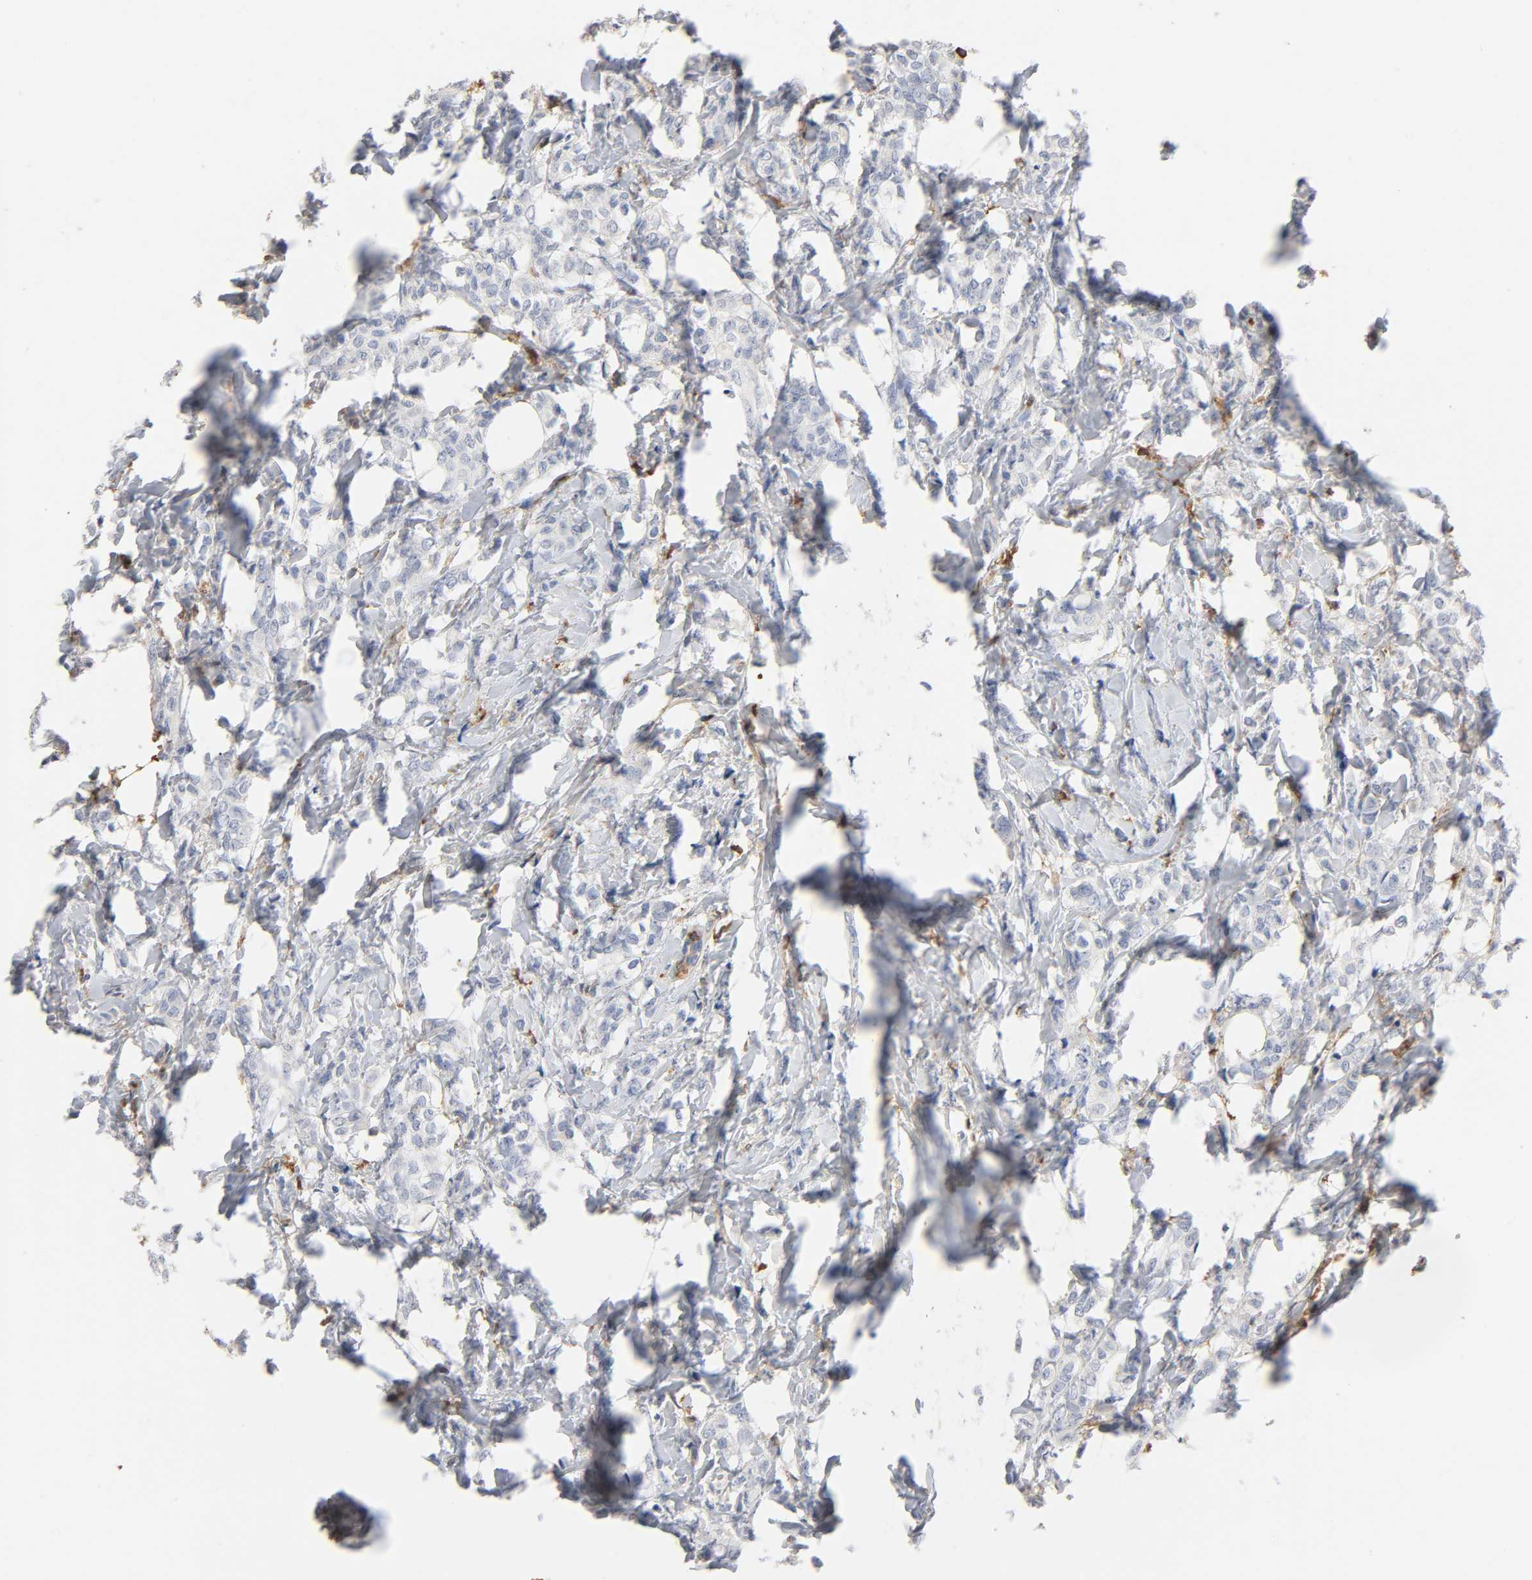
{"staining": {"intensity": "negative", "quantity": "none", "location": "none"}, "tissue": "breast cancer", "cell_type": "Tumor cells", "image_type": "cancer", "snomed": [{"axis": "morphology", "description": "Lobular carcinoma"}, {"axis": "topography", "description": "Breast"}], "caption": "A high-resolution photomicrograph shows IHC staining of breast cancer (lobular carcinoma), which reveals no significant expression in tumor cells.", "gene": "BIN1", "patient": {"sex": "female", "age": 60}}